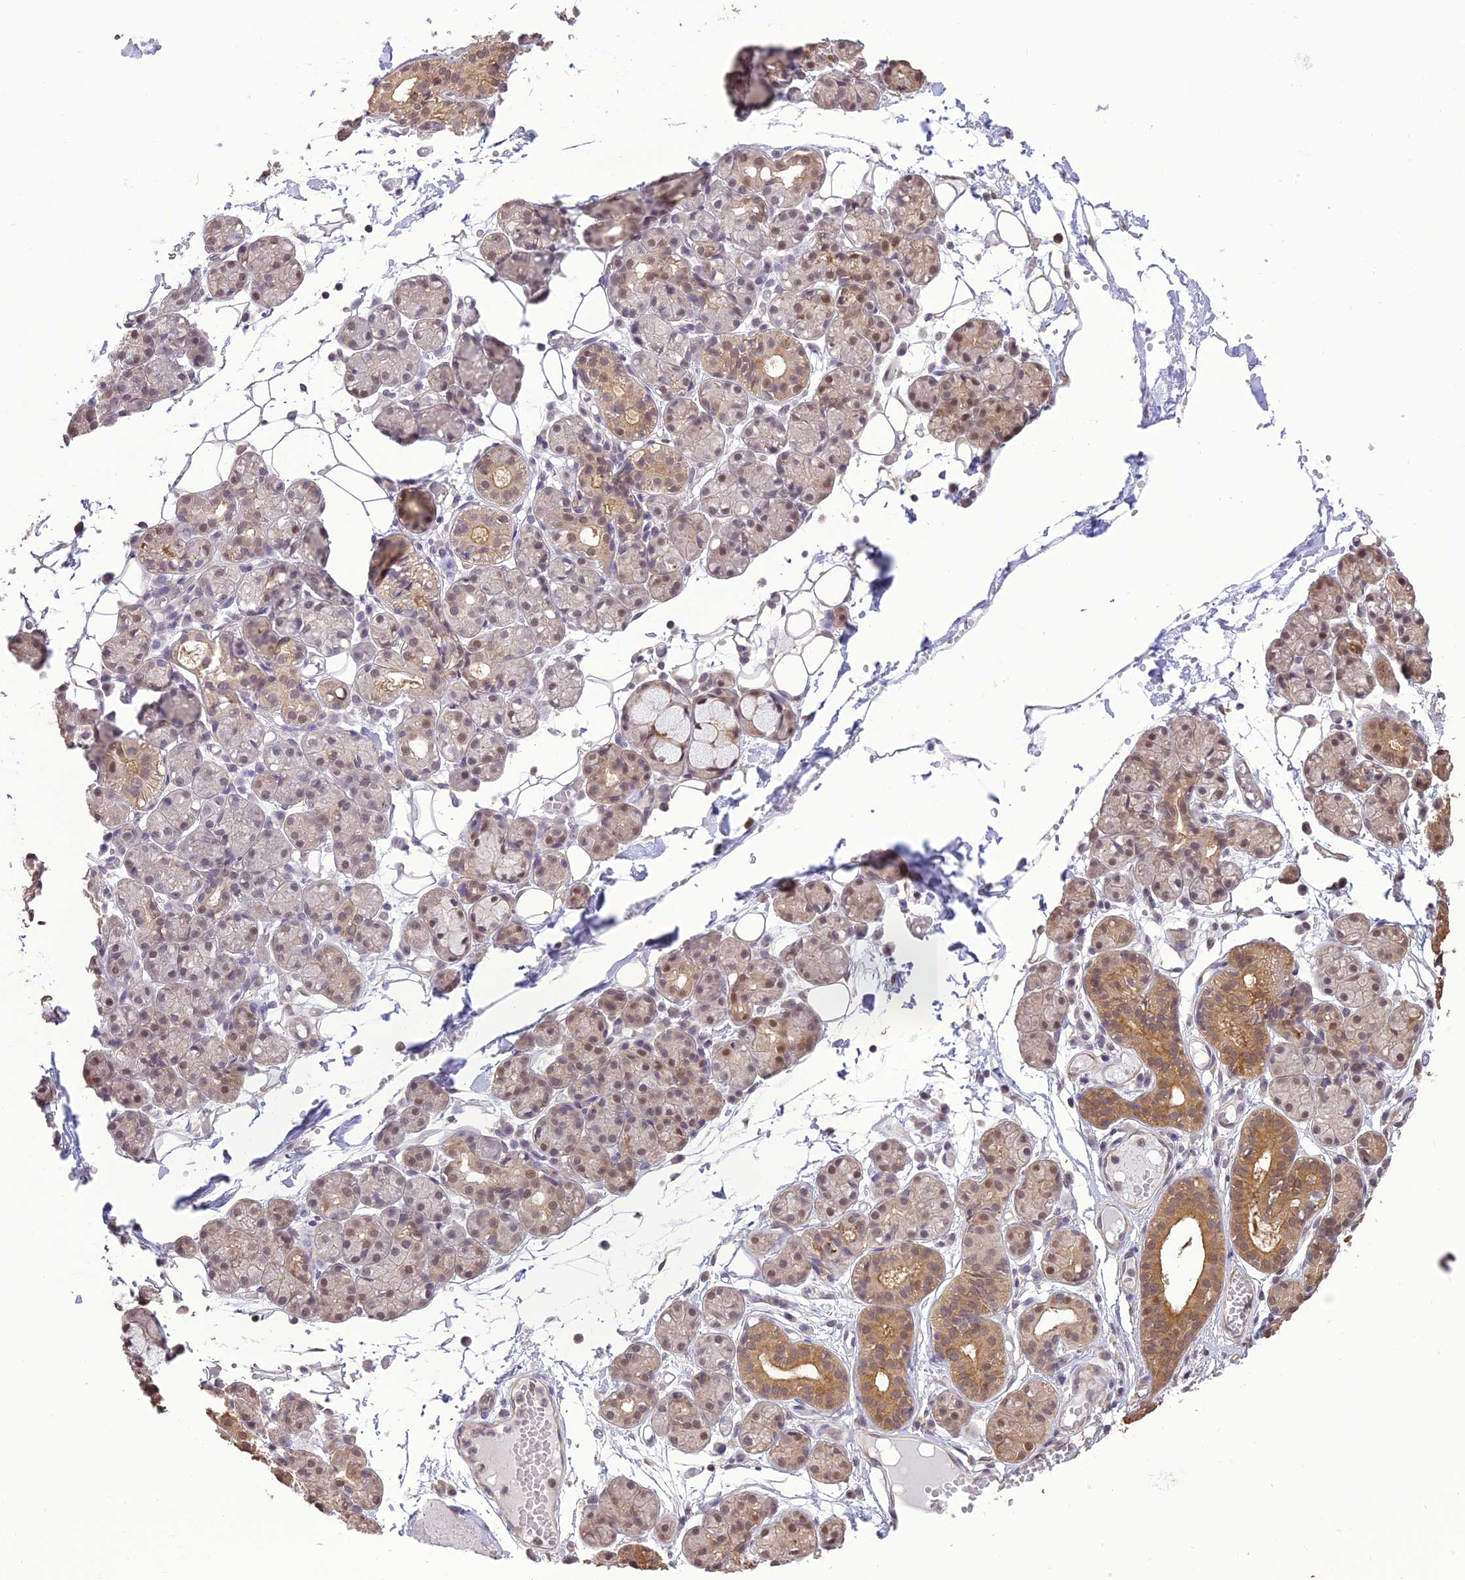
{"staining": {"intensity": "moderate", "quantity": "25%-75%", "location": "cytoplasmic/membranous,nuclear"}, "tissue": "salivary gland", "cell_type": "Glandular cells", "image_type": "normal", "snomed": [{"axis": "morphology", "description": "Normal tissue, NOS"}, {"axis": "topography", "description": "Salivary gland"}], "caption": "High-power microscopy captured an IHC micrograph of unremarkable salivary gland, revealing moderate cytoplasmic/membranous,nuclear positivity in about 25%-75% of glandular cells.", "gene": "TIGD7", "patient": {"sex": "male", "age": 63}}